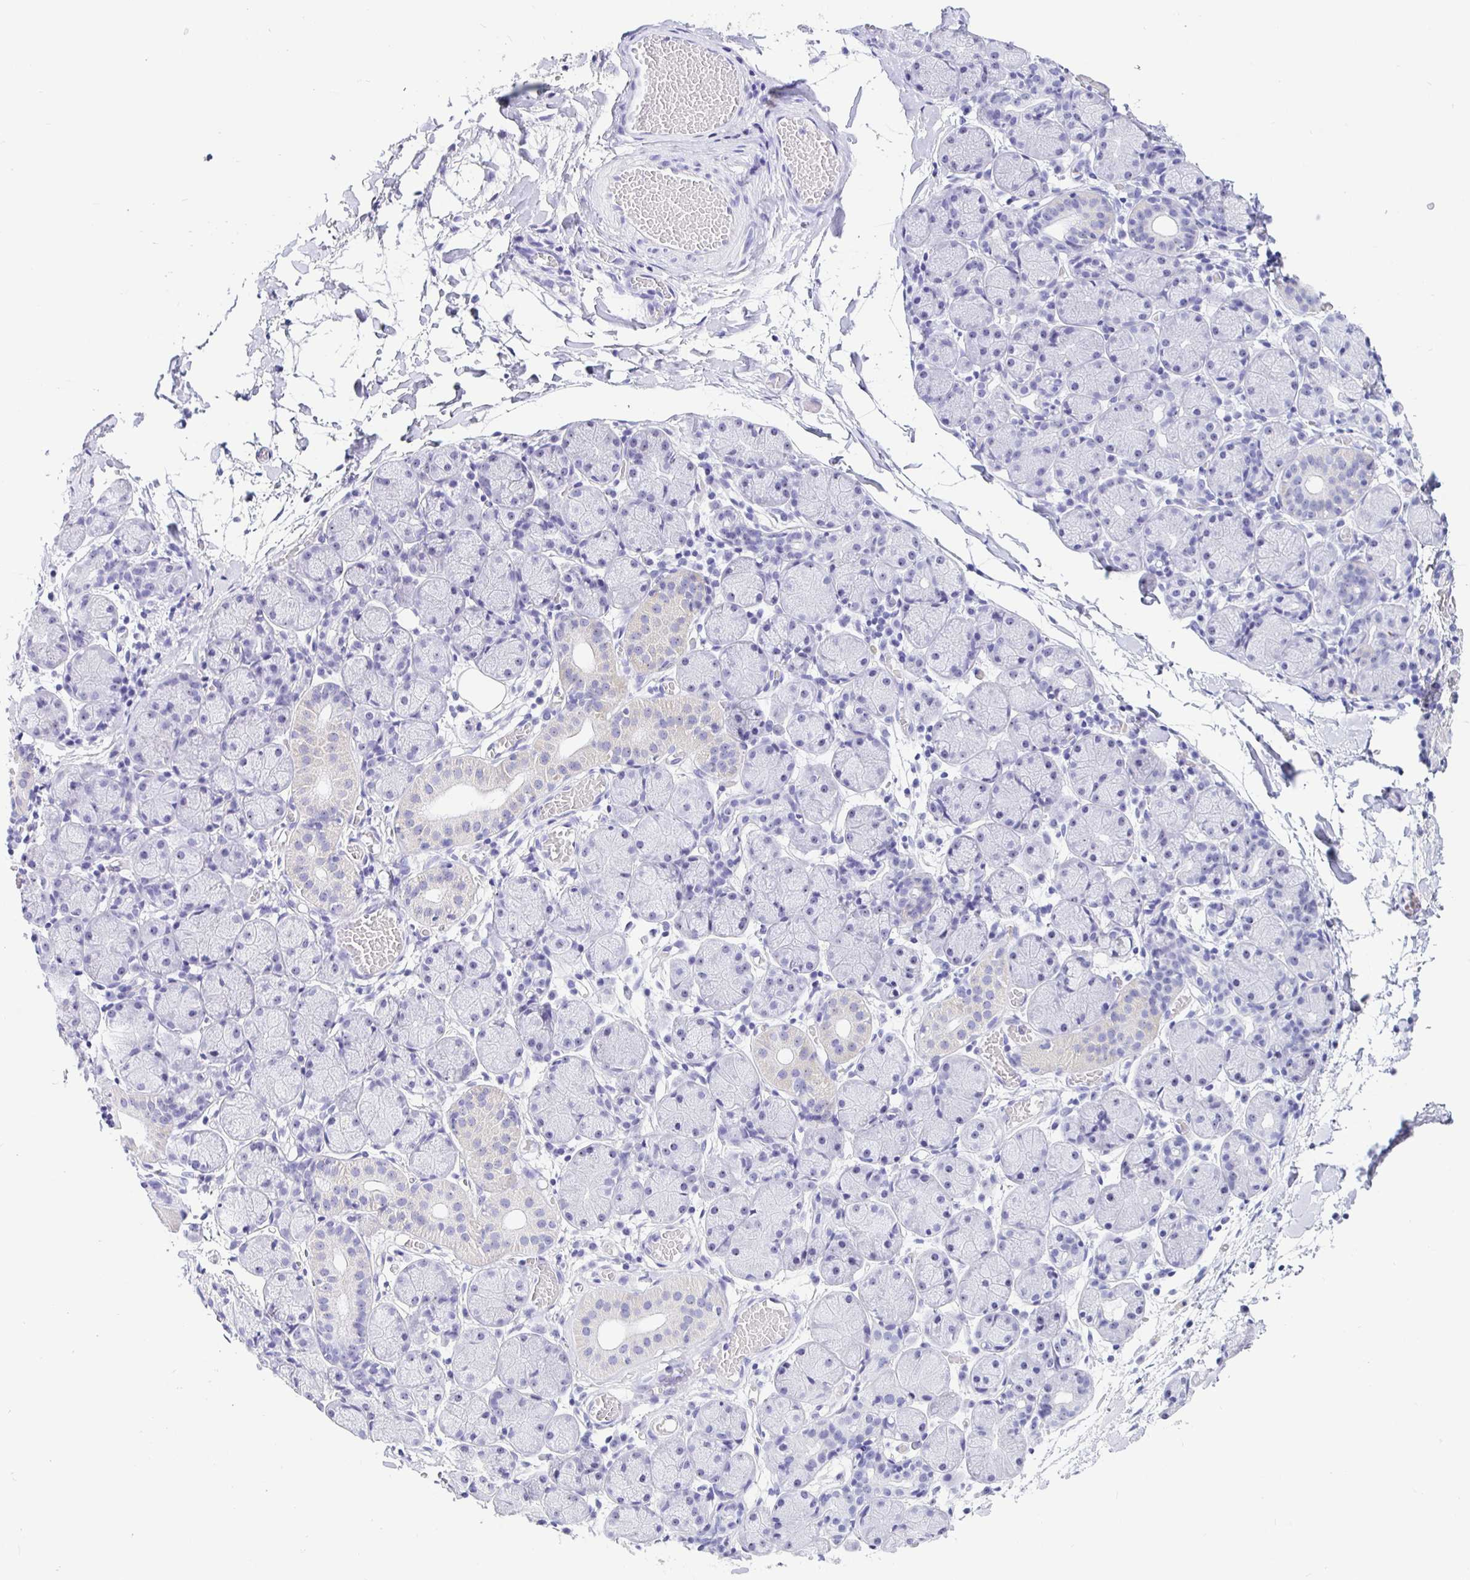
{"staining": {"intensity": "negative", "quantity": "none", "location": "none"}, "tissue": "salivary gland", "cell_type": "Glandular cells", "image_type": "normal", "snomed": [{"axis": "morphology", "description": "Normal tissue, NOS"}, {"axis": "topography", "description": "Salivary gland"}], "caption": "The micrograph reveals no significant positivity in glandular cells of salivary gland.", "gene": "PRAMEF18", "patient": {"sex": "female", "age": 24}}